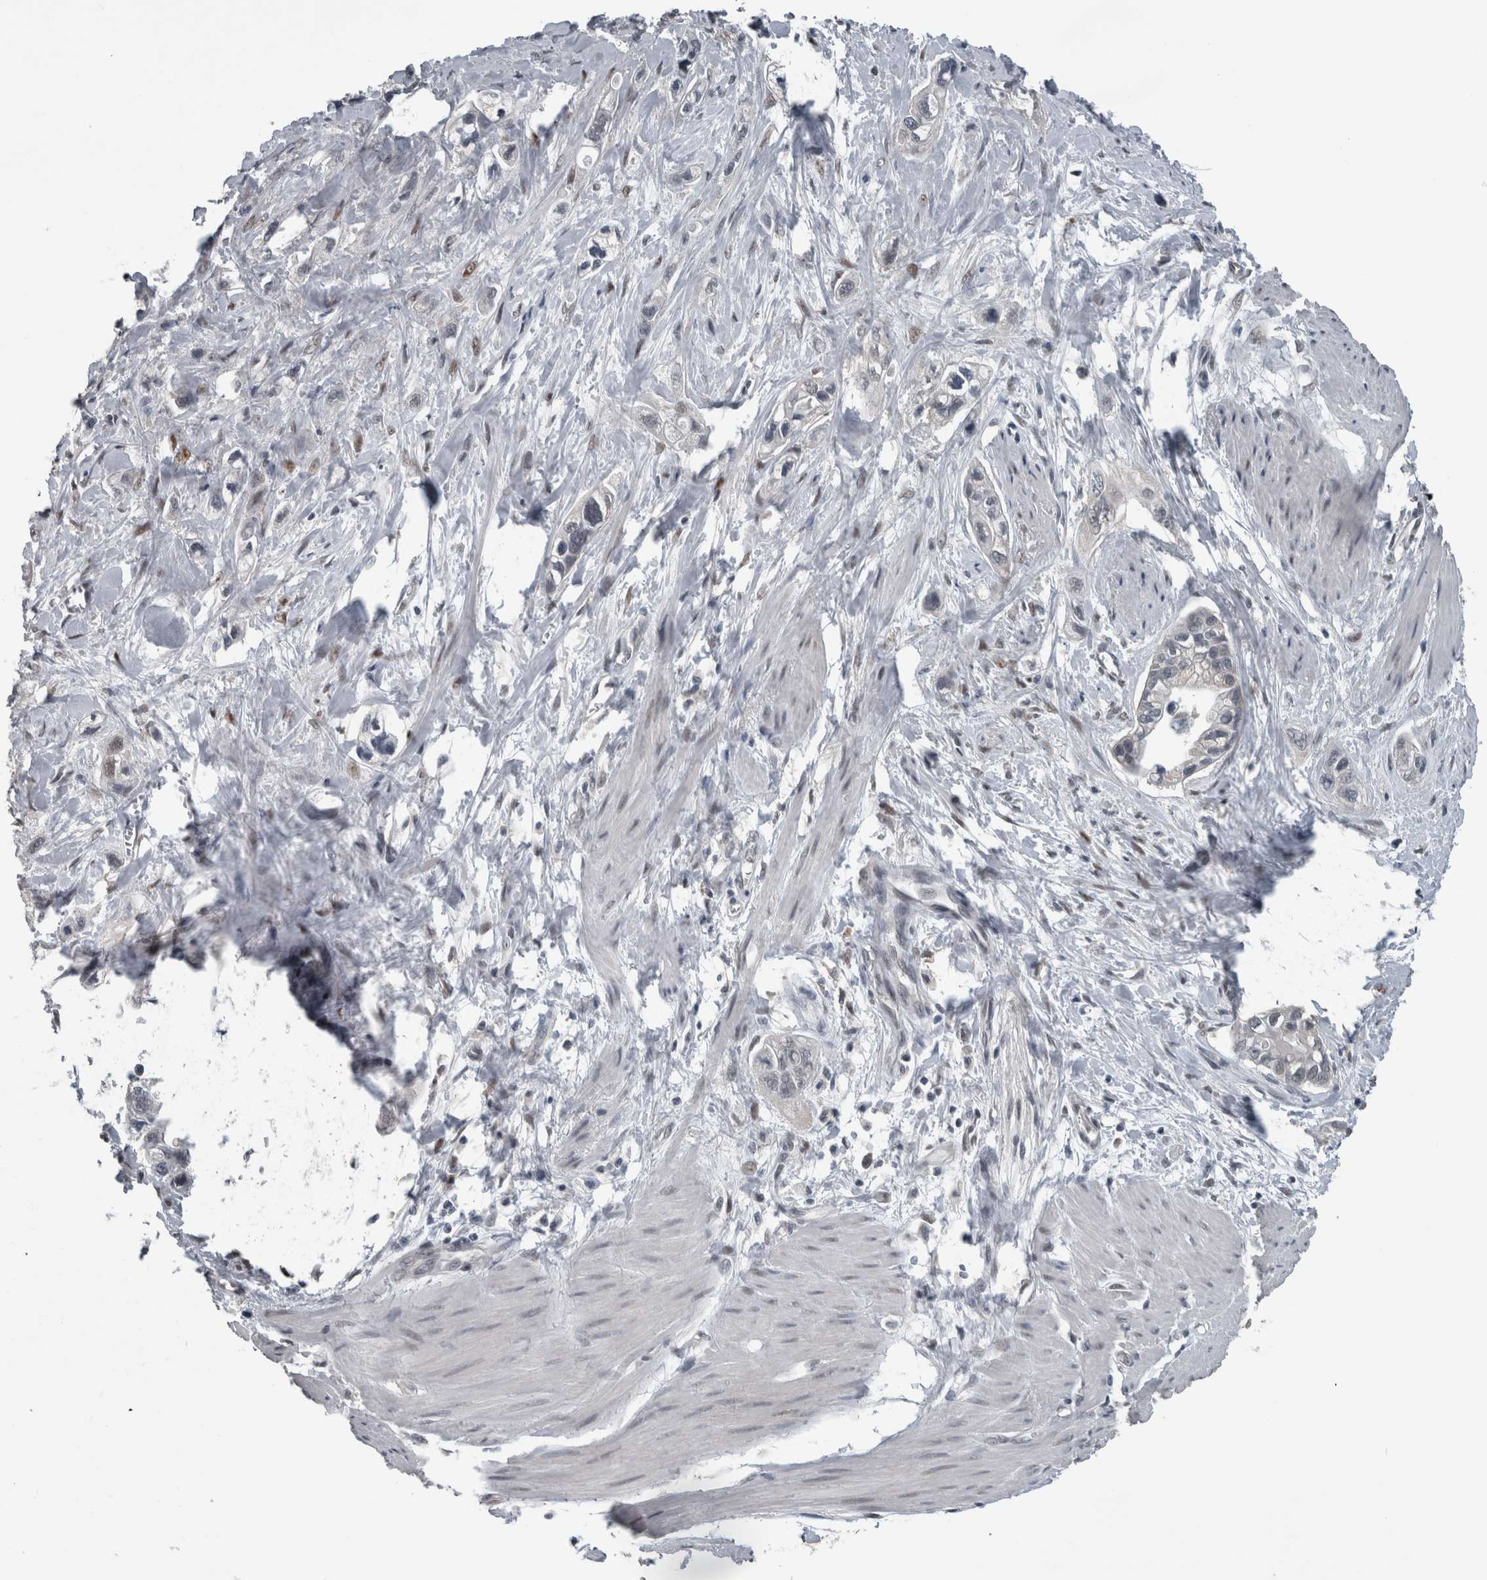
{"staining": {"intensity": "negative", "quantity": "none", "location": "none"}, "tissue": "pancreatic cancer", "cell_type": "Tumor cells", "image_type": "cancer", "snomed": [{"axis": "morphology", "description": "Adenocarcinoma, NOS"}, {"axis": "topography", "description": "Pancreas"}], "caption": "The photomicrograph displays no staining of tumor cells in pancreatic cancer (adenocarcinoma).", "gene": "ZBTB21", "patient": {"sex": "male", "age": 74}}